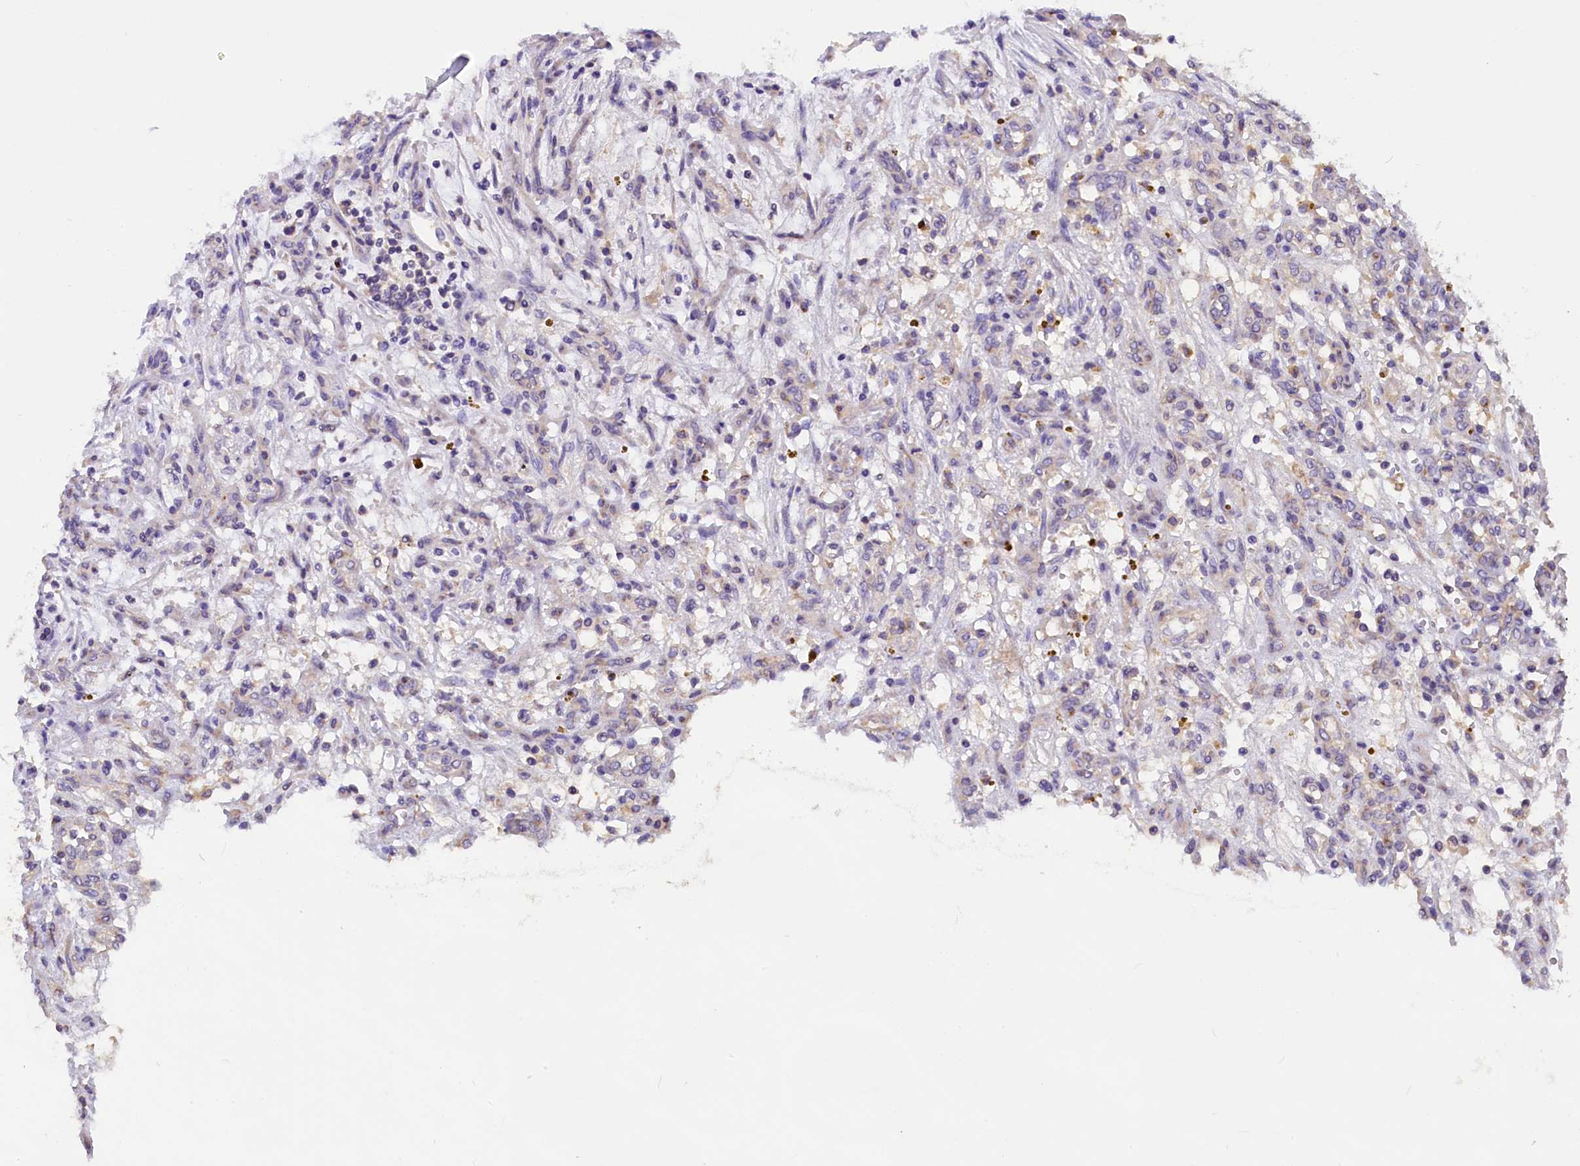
{"staining": {"intensity": "negative", "quantity": "none", "location": "none"}, "tissue": "renal cancer", "cell_type": "Tumor cells", "image_type": "cancer", "snomed": [{"axis": "morphology", "description": "Adenocarcinoma, NOS"}, {"axis": "topography", "description": "Kidney"}], "caption": "Photomicrograph shows no significant protein expression in tumor cells of adenocarcinoma (renal).", "gene": "AP3B2", "patient": {"sex": "female", "age": 57}}